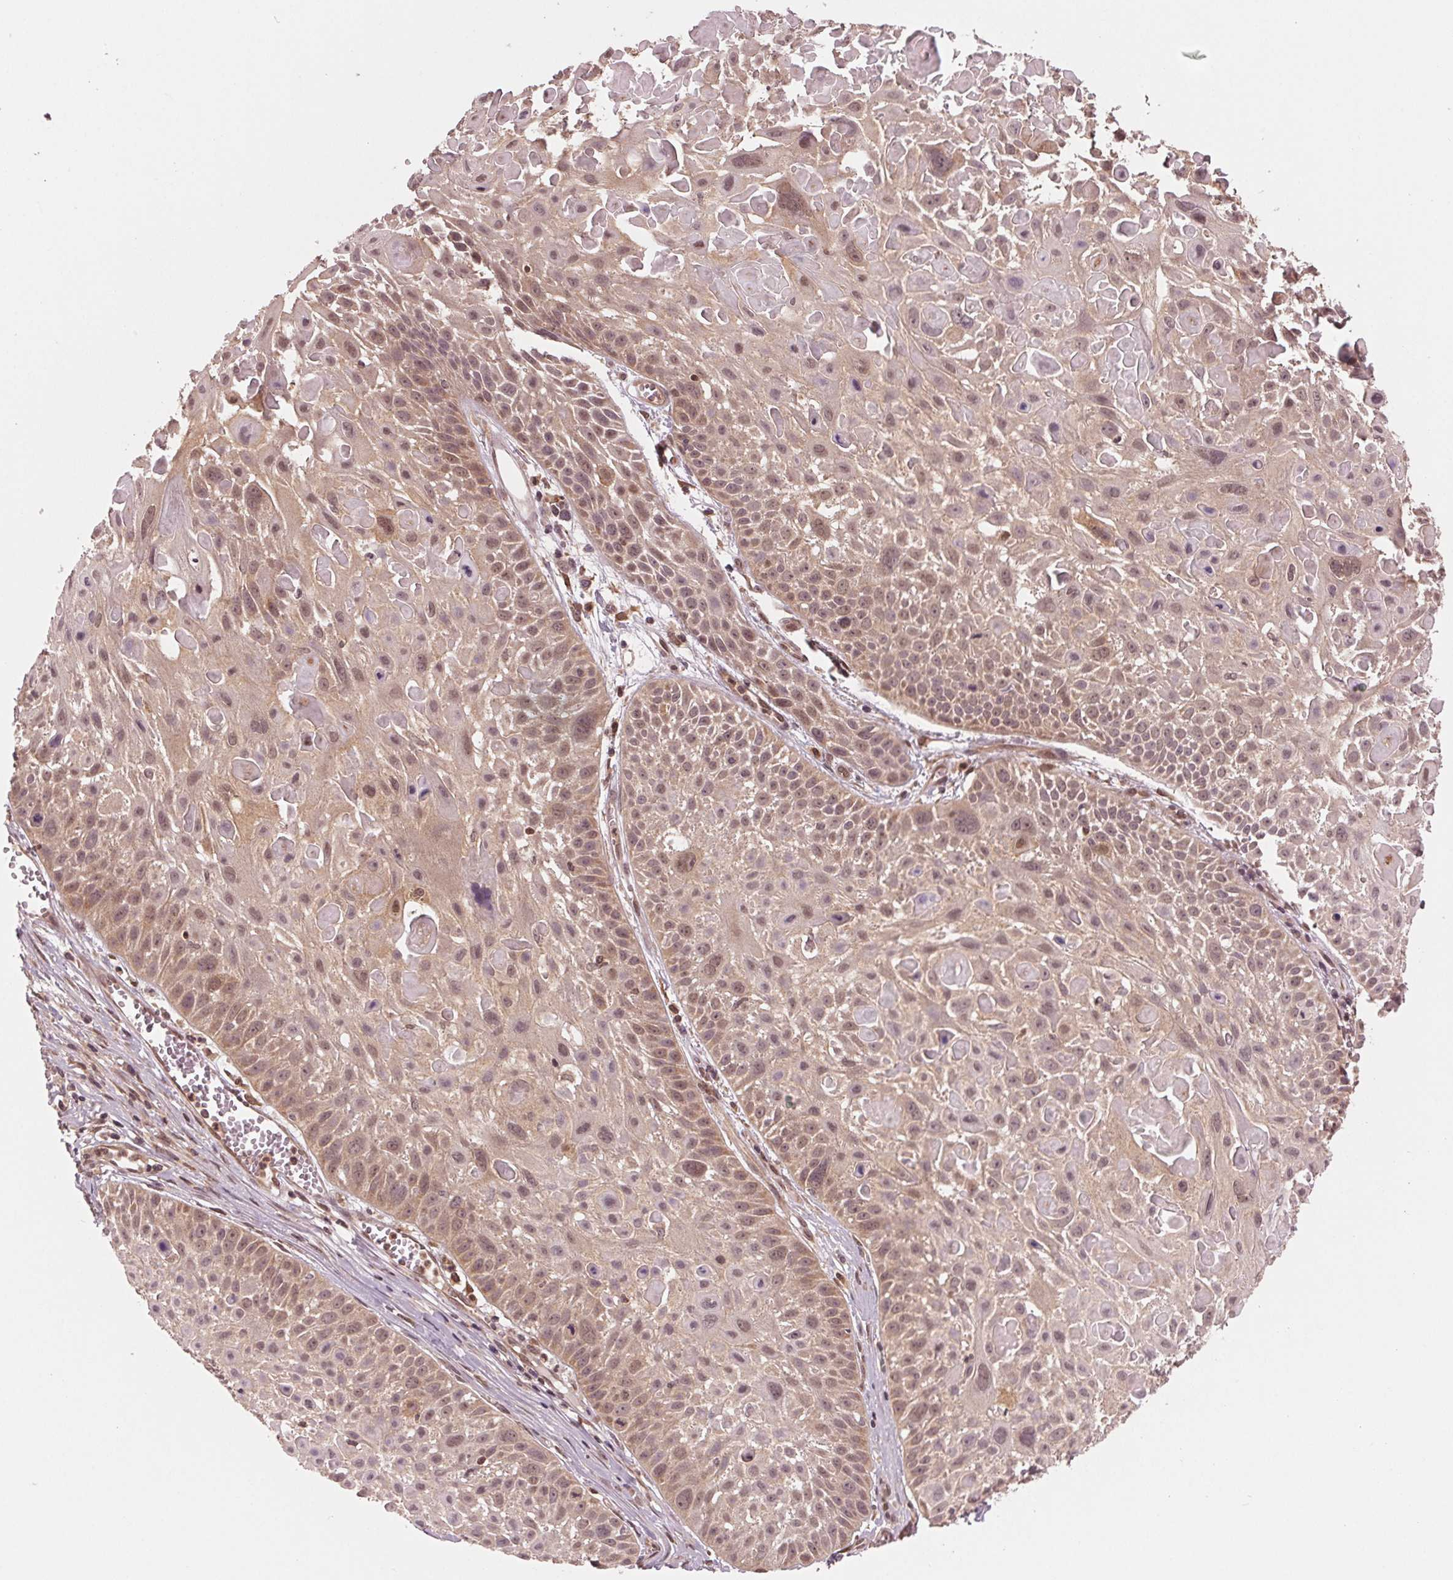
{"staining": {"intensity": "weak", "quantity": "25%-75%", "location": "cytoplasmic/membranous,nuclear"}, "tissue": "skin cancer", "cell_type": "Tumor cells", "image_type": "cancer", "snomed": [{"axis": "morphology", "description": "Squamous cell carcinoma, NOS"}, {"axis": "topography", "description": "Skin"}, {"axis": "topography", "description": "Anal"}], "caption": "High-magnification brightfield microscopy of skin cancer (squamous cell carcinoma) stained with DAB (3,3'-diaminobenzidine) (brown) and counterstained with hematoxylin (blue). tumor cells exhibit weak cytoplasmic/membranous and nuclear positivity is seen in about25%-75% of cells.", "gene": "STAT3", "patient": {"sex": "female", "age": 75}}